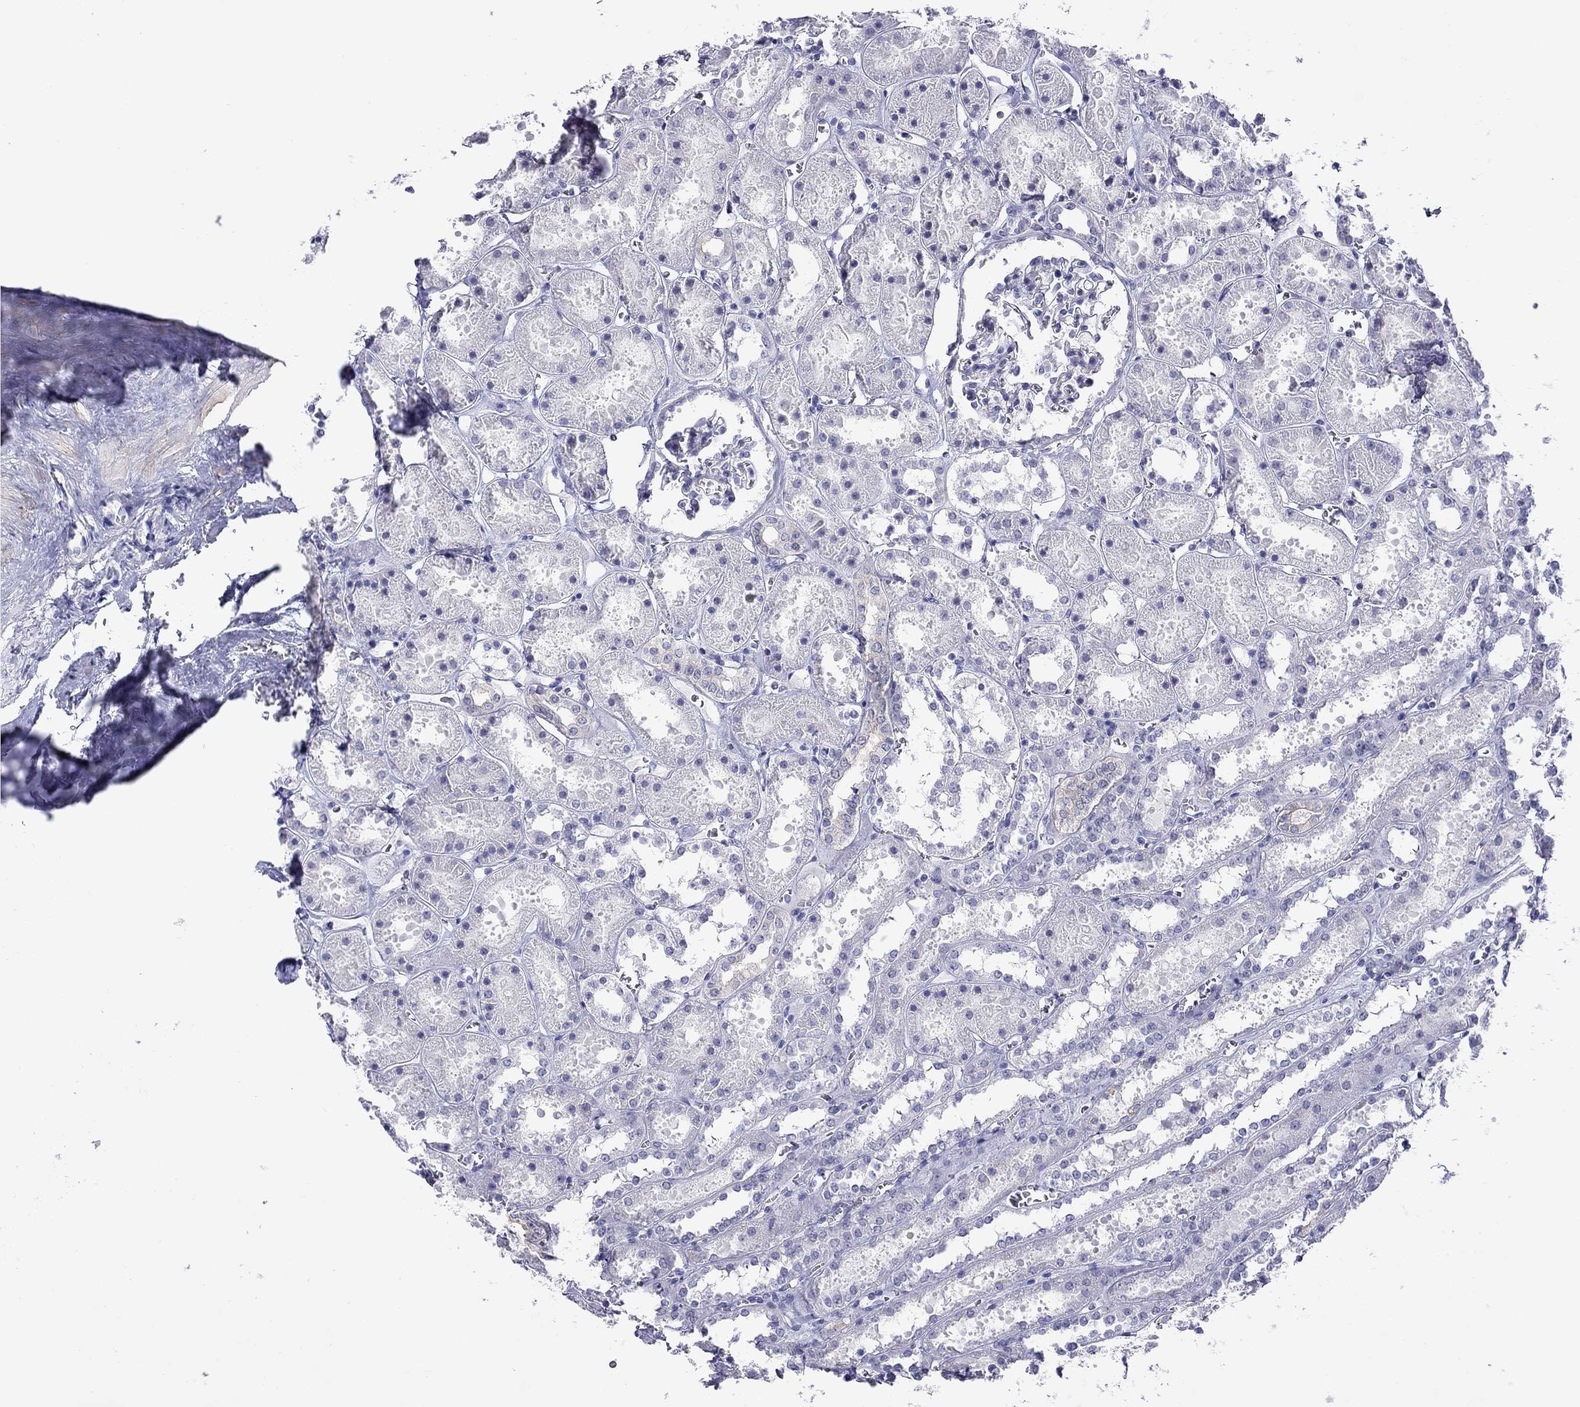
{"staining": {"intensity": "negative", "quantity": "none", "location": "none"}, "tissue": "kidney", "cell_type": "Cells in glomeruli", "image_type": "normal", "snomed": [{"axis": "morphology", "description": "Normal tissue, NOS"}, {"axis": "topography", "description": "Kidney"}], "caption": "Cells in glomeruli are negative for brown protein staining in benign kidney. The staining was performed using DAB (3,3'-diaminobenzidine) to visualize the protein expression in brown, while the nuclei were stained in blue with hematoxylin (Magnification: 20x).", "gene": "MYMX", "patient": {"sex": "female", "age": 41}}